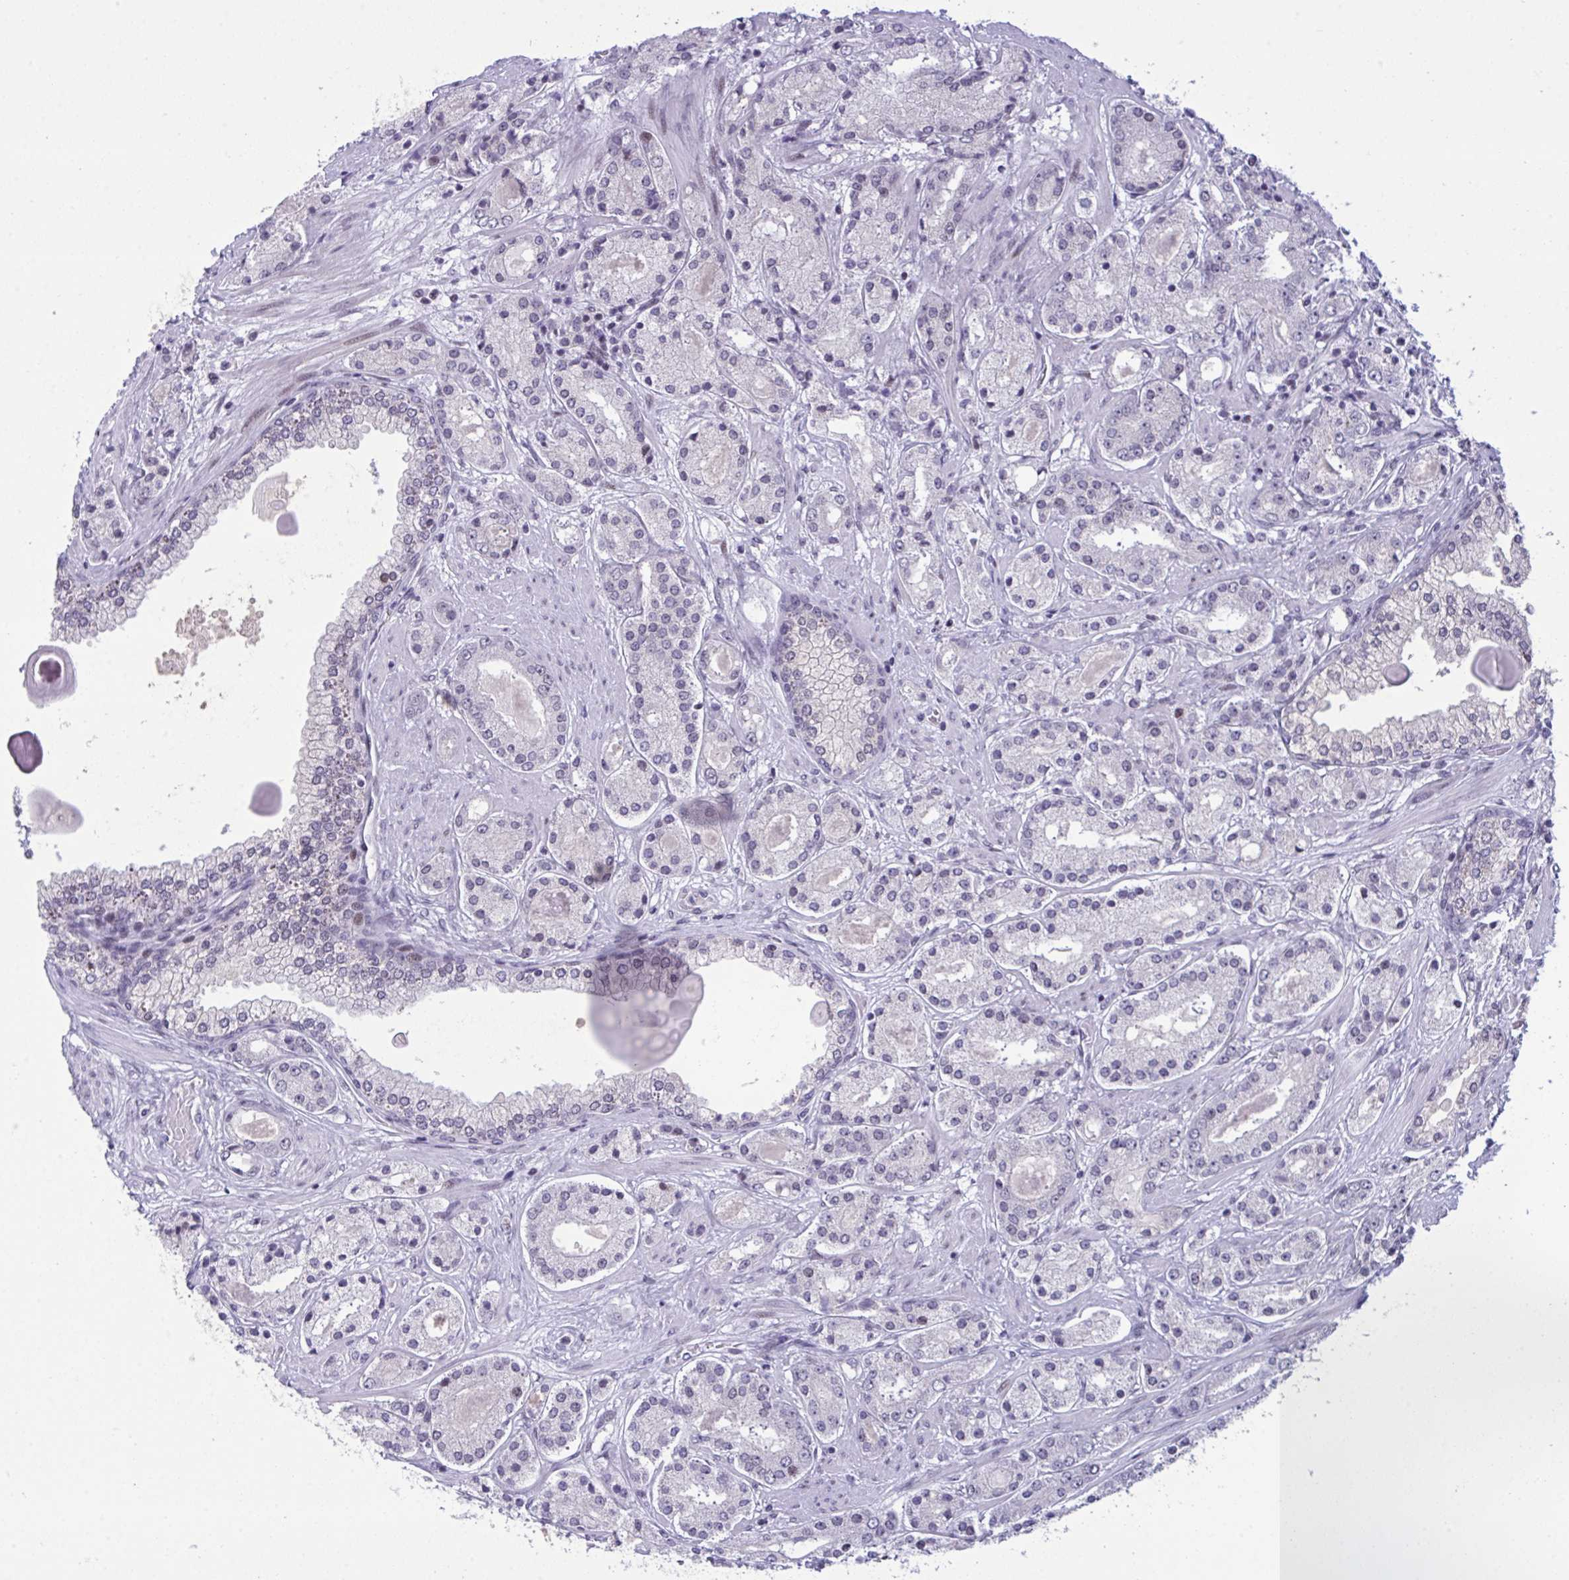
{"staining": {"intensity": "negative", "quantity": "none", "location": "none"}, "tissue": "prostate cancer", "cell_type": "Tumor cells", "image_type": "cancer", "snomed": [{"axis": "morphology", "description": "Adenocarcinoma, High grade"}, {"axis": "topography", "description": "Prostate"}], "caption": "This is an IHC histopathology image of prostate cancer (adenocarcinoma (high-grade)). There is no expression in tumor cells.", "gene": "ZFHX3", "patient": {"sex": "male", "age": 67}}